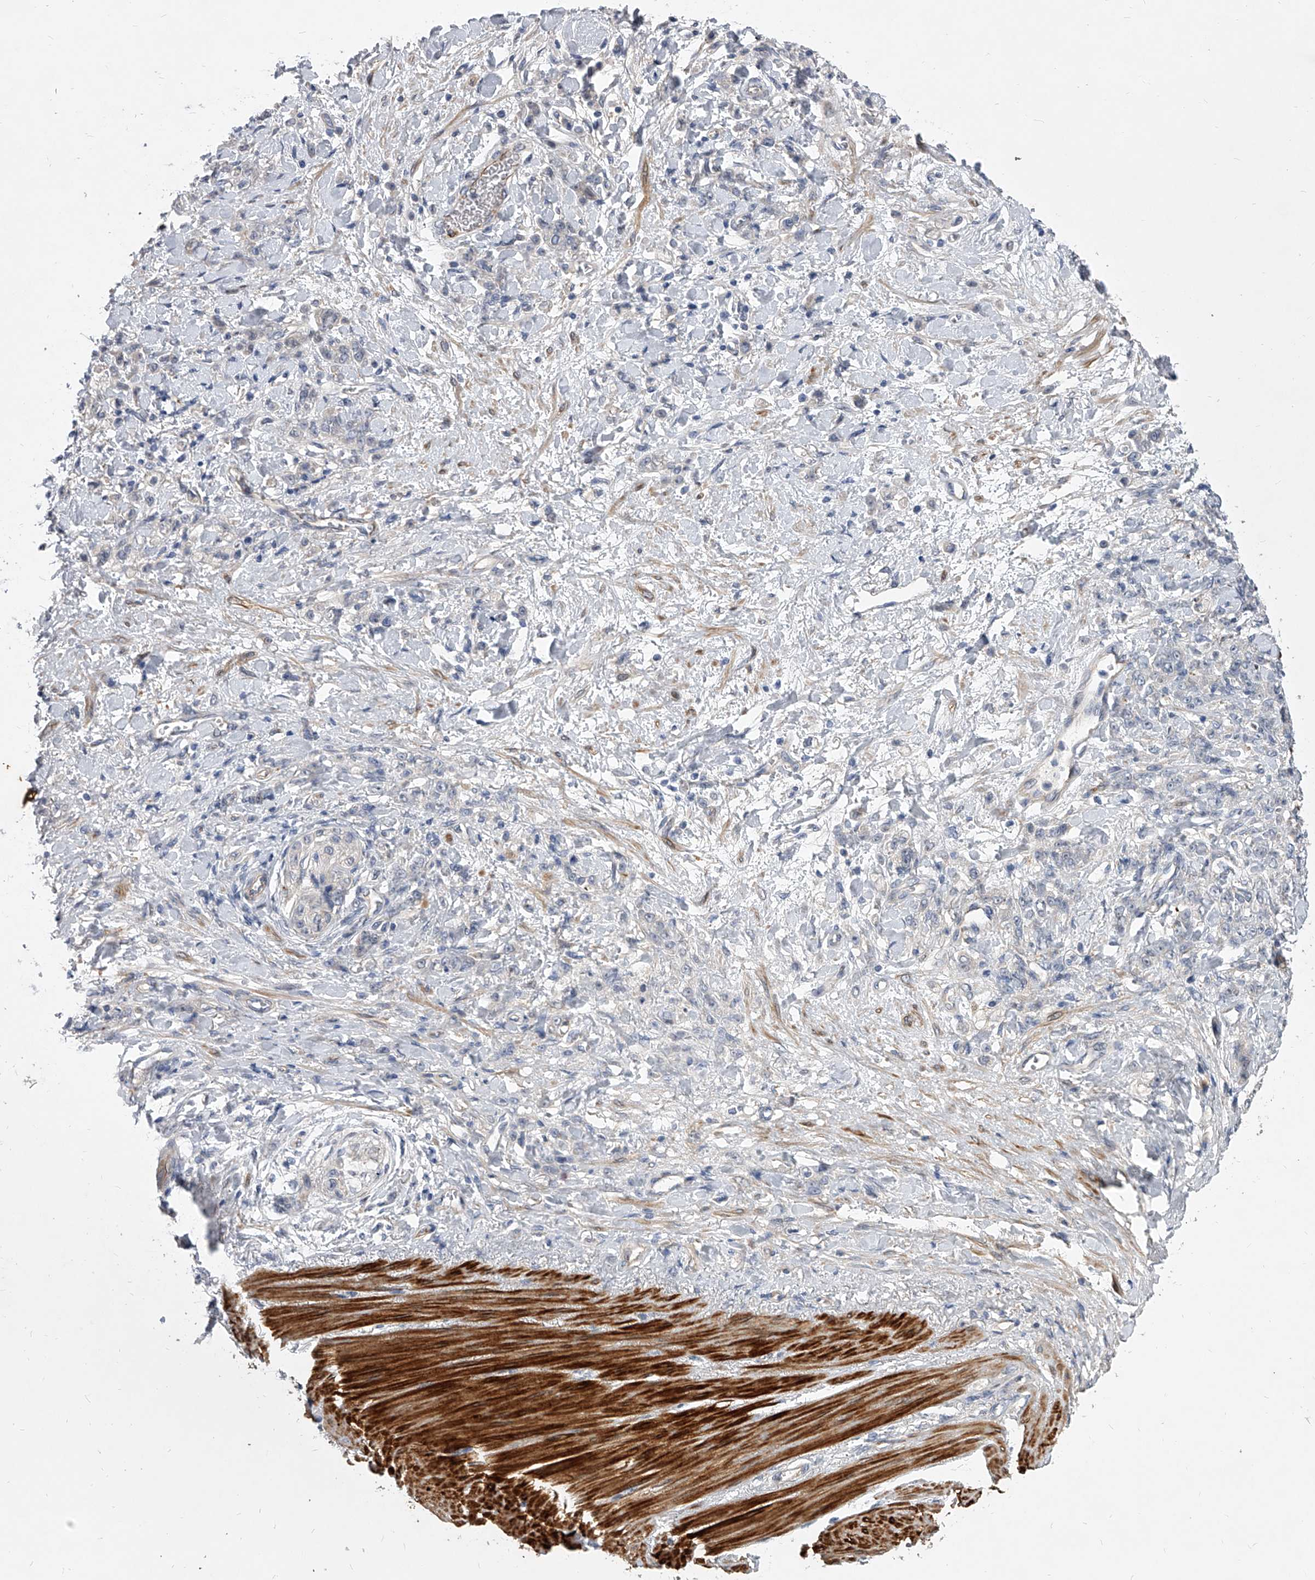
{"staining": {"intensity": "negative", "quantity": "none", "location": "none"}, "tissue": "stomach cancer", "cell_type": "Tumor cells", "image_type": "cancer", "snomed": [{"axis": "morphology", "description": "Normal tissue, NOS"}, {"axis": "morphology", "description": "Adenocarcinoma, NOS"}, {"axis": "topography", "description": "Stomach"}], "caption": "Immunohistochemistry (IHC) photomicrograph of neoplastic tissue: adenocarcinoma (stomach) stained with DAB shows no significant protein expression in tumor cells.", "gene": "MINDY4", "patient": {"sex": "male", "age": 82}}